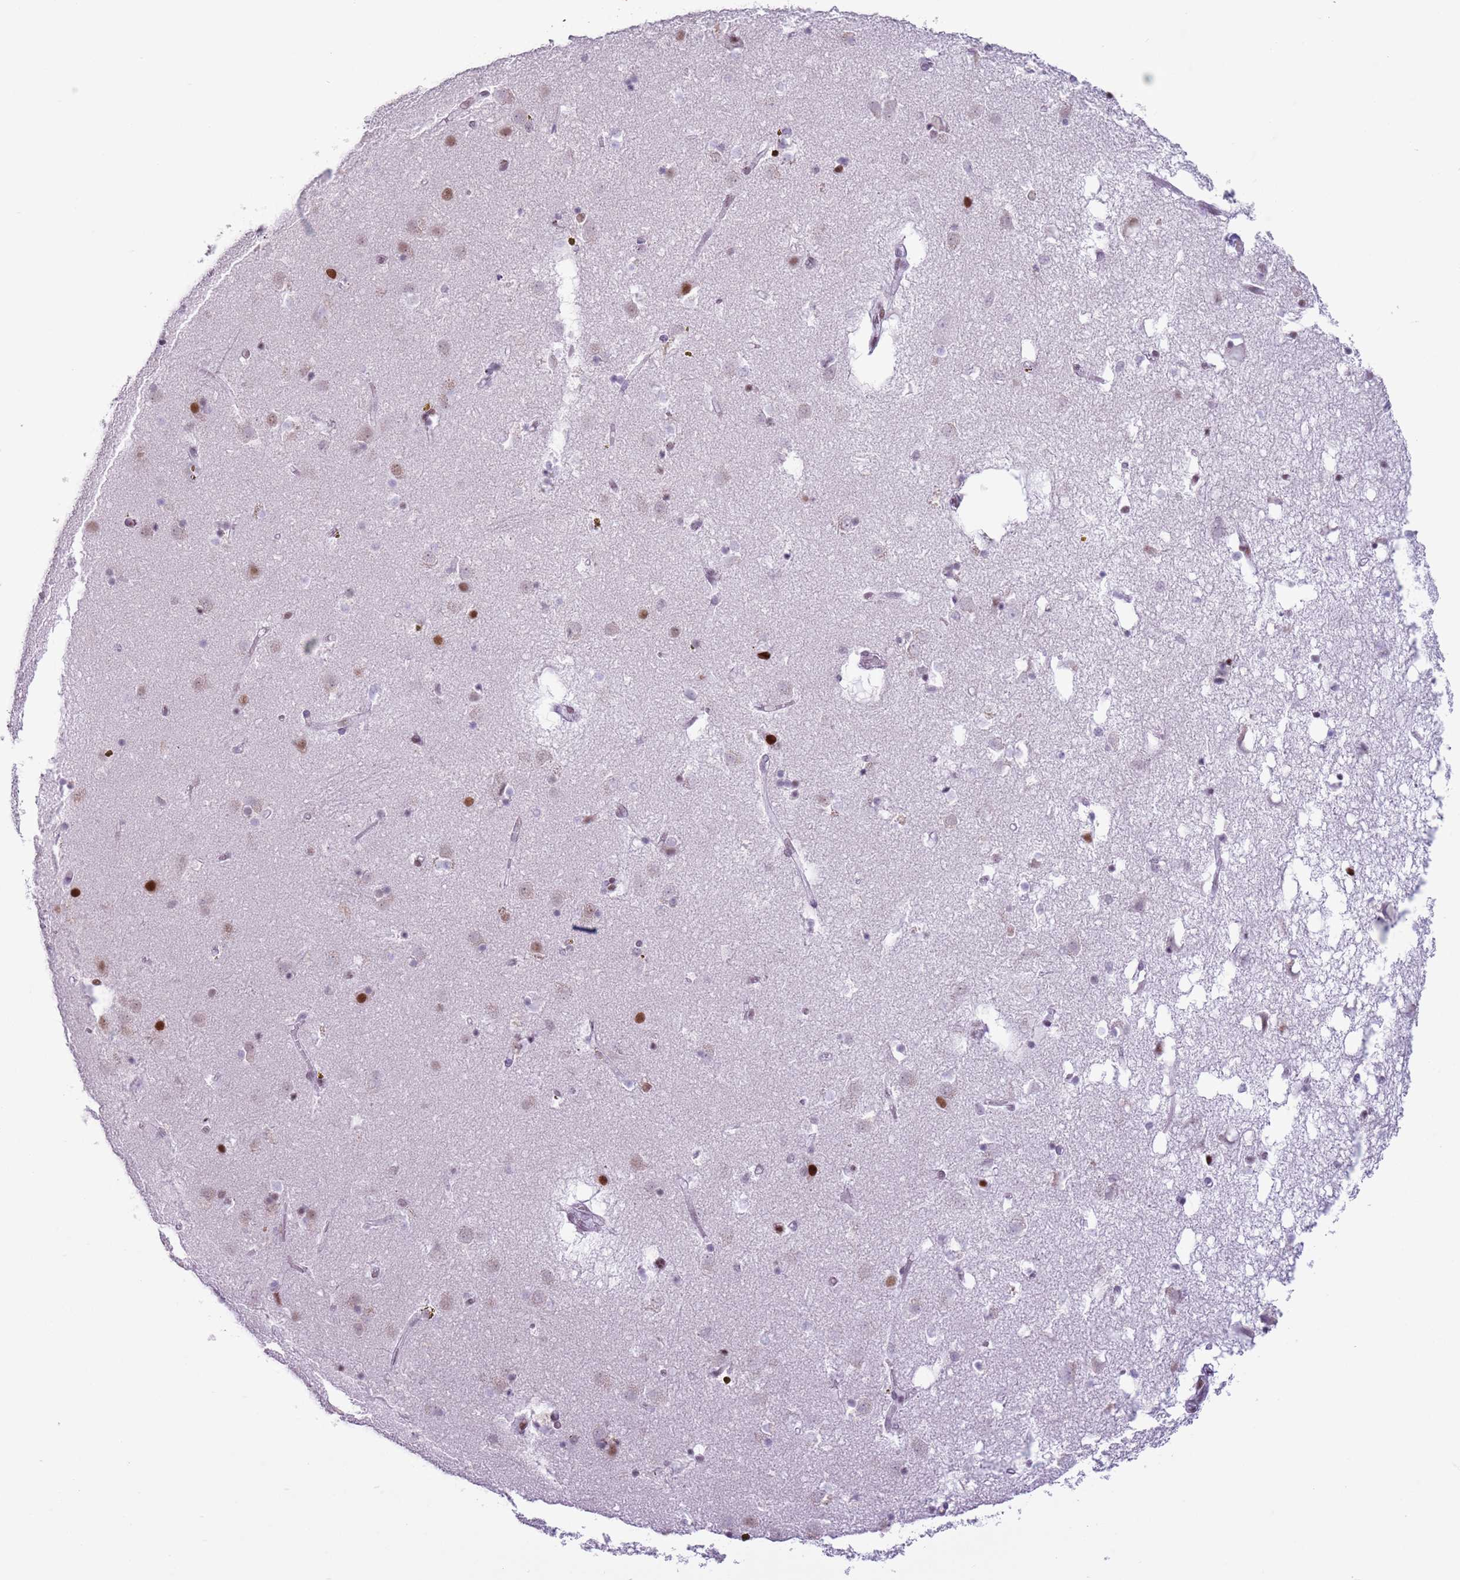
{"staining": {"intensity": "moderate", "quantity": "<25%", "location": "nuclear"}, "tissue": "caudate", "cell_type": "Glial cells", "image_type": "normal", "snomed": [{"axis": "morphology", "description": "Normal tissue, NOS"}, {"axis": "topography", "description": "Lateral ventricle wall"}], "caption": "Protein expression analysis of benign caudate displays moderate nuclear expression in about <25% of glial cells. The staining was performed using DAB, with brown indicating positive protein expression. Nuclei are stained blue with hematoxylin.", "gene": "FAM104B", "patient": {"sex": "male", "age": 70}}